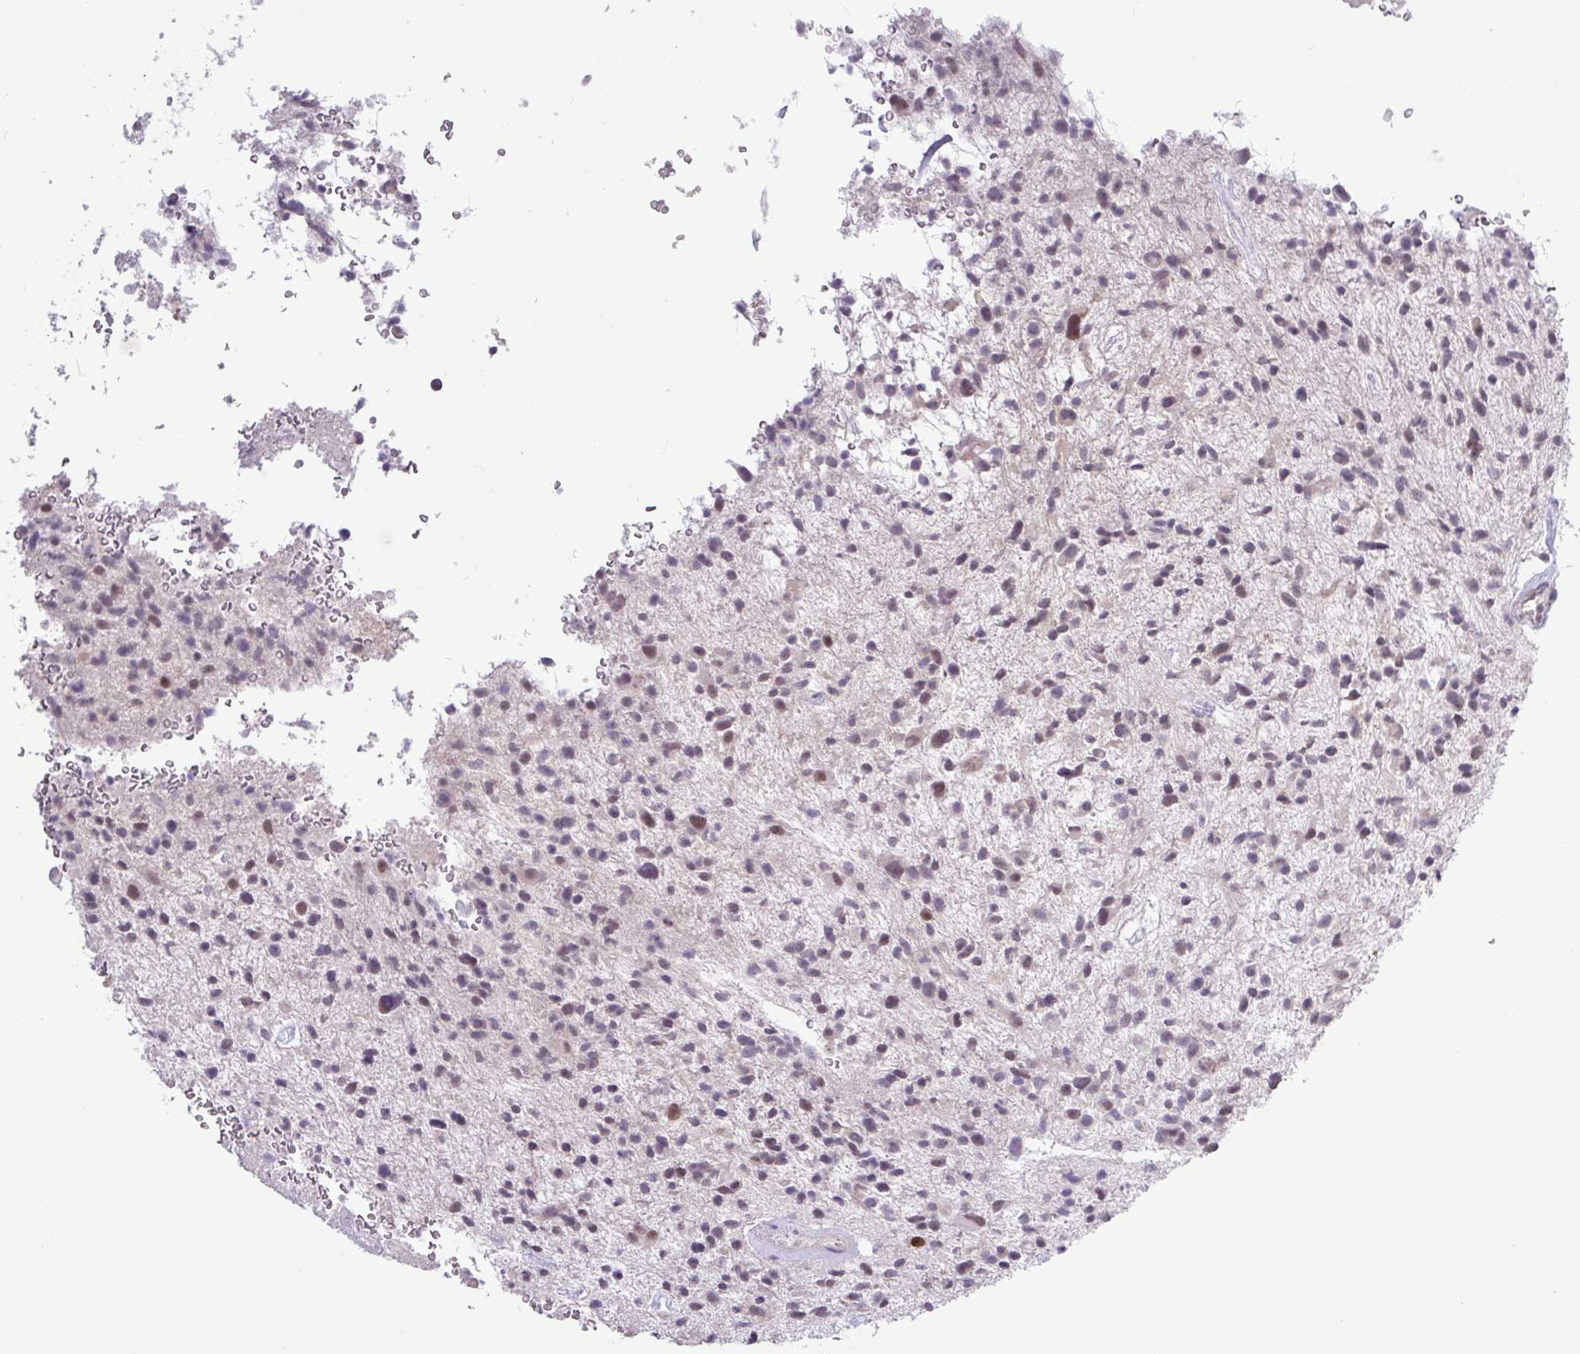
{"staining": {"intensity": "weak", "quantity": "<25%", "location": "nuclear"}, "tissue": "glioma", "cell_type": "Tumor cells", "image_type": "cancer", "snomed": [{"axis": "morphology", "description": "Glioma, malignant, High grade"}, {"axis": "topography", "description": "Brain"}], "caption": "Tumor cells are negative for brown protein staining in malignant high-grade glioma.", "gene": "RIPPLY1", "patient": {"sex": "male", "age": 47}}